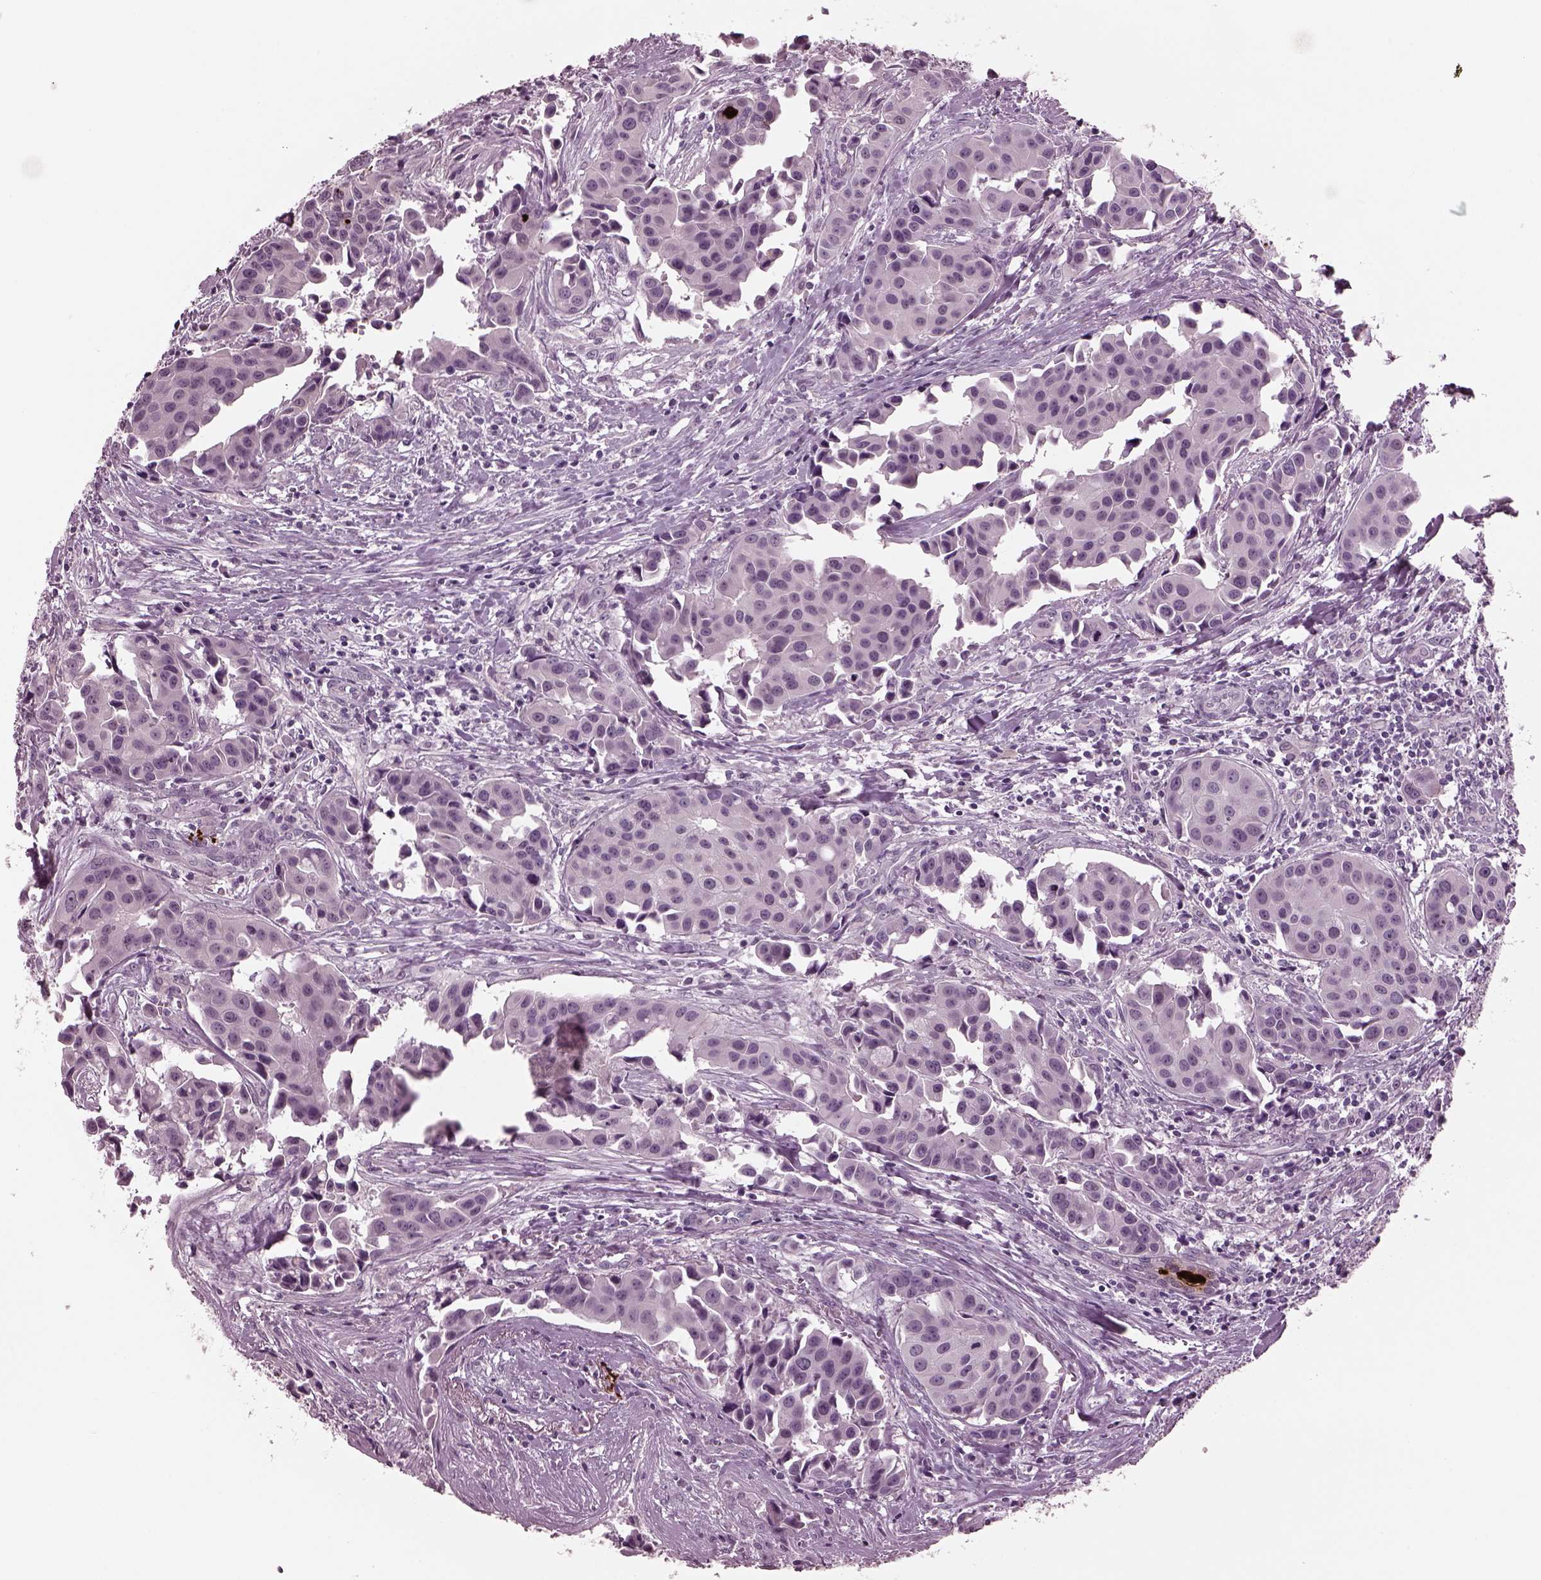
{"staining": {"intensity": "negative", "quantity": "none", "location": "none"}, "tissue": "head and neck cancer", "cell_type": "Tumor cells", "image_type": "cancer", "snomed": [{"axis": "morphology", "description": "Adenocarcinoma, NOS"}, {"axis": "topography", "description": "Head-Neck"}], "caption": "A high-resolution micrograph shows immunohistochemistry staining of head and neck cancer, which displays no significant positivity in tumor cells.", "gene": "MIB2", "patient": {"sex": "male", "age": 76}}